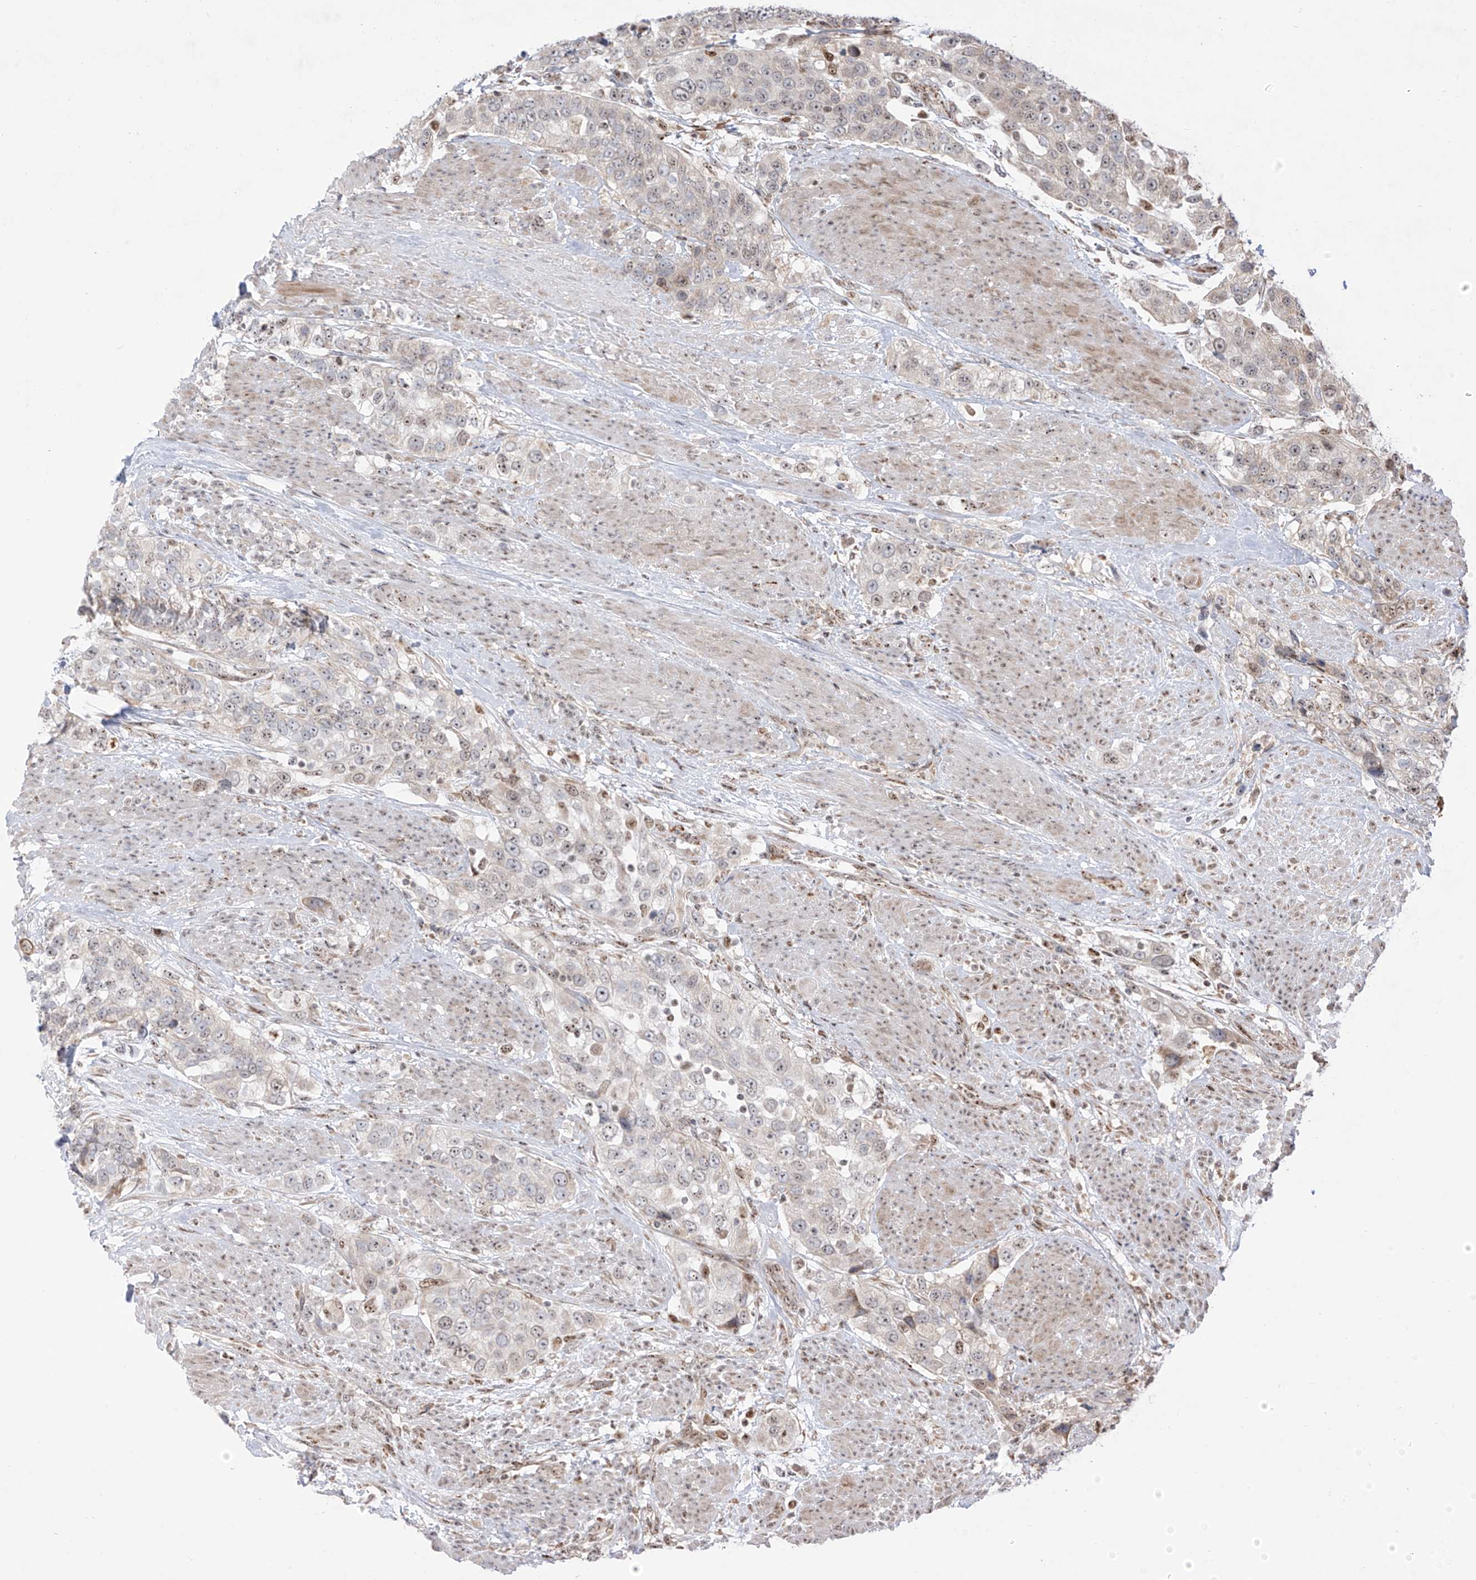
{"staining": {"intensity": "moderate", "quantity": "25%-75%", "location": "nuclear"}, "tissue": "urothelial cancer", "cell_type": "Tumor cells", "image_type": "cancer", "snomed": [{"axis": "morphology", "description": "Urothelial carcinoma, High grade"}, {"axis": "topography", "description": "Urinary bladder"}], "caption": "An immunohistochemistry (IHC) micrograph of tumor tissue is shown. Protein staining in brown shows moderate nuclear positivity in urothelial cancer within tumor cells.", "gene": "ZBTB8A", "patient": {"sex": "female", "age": 80}}